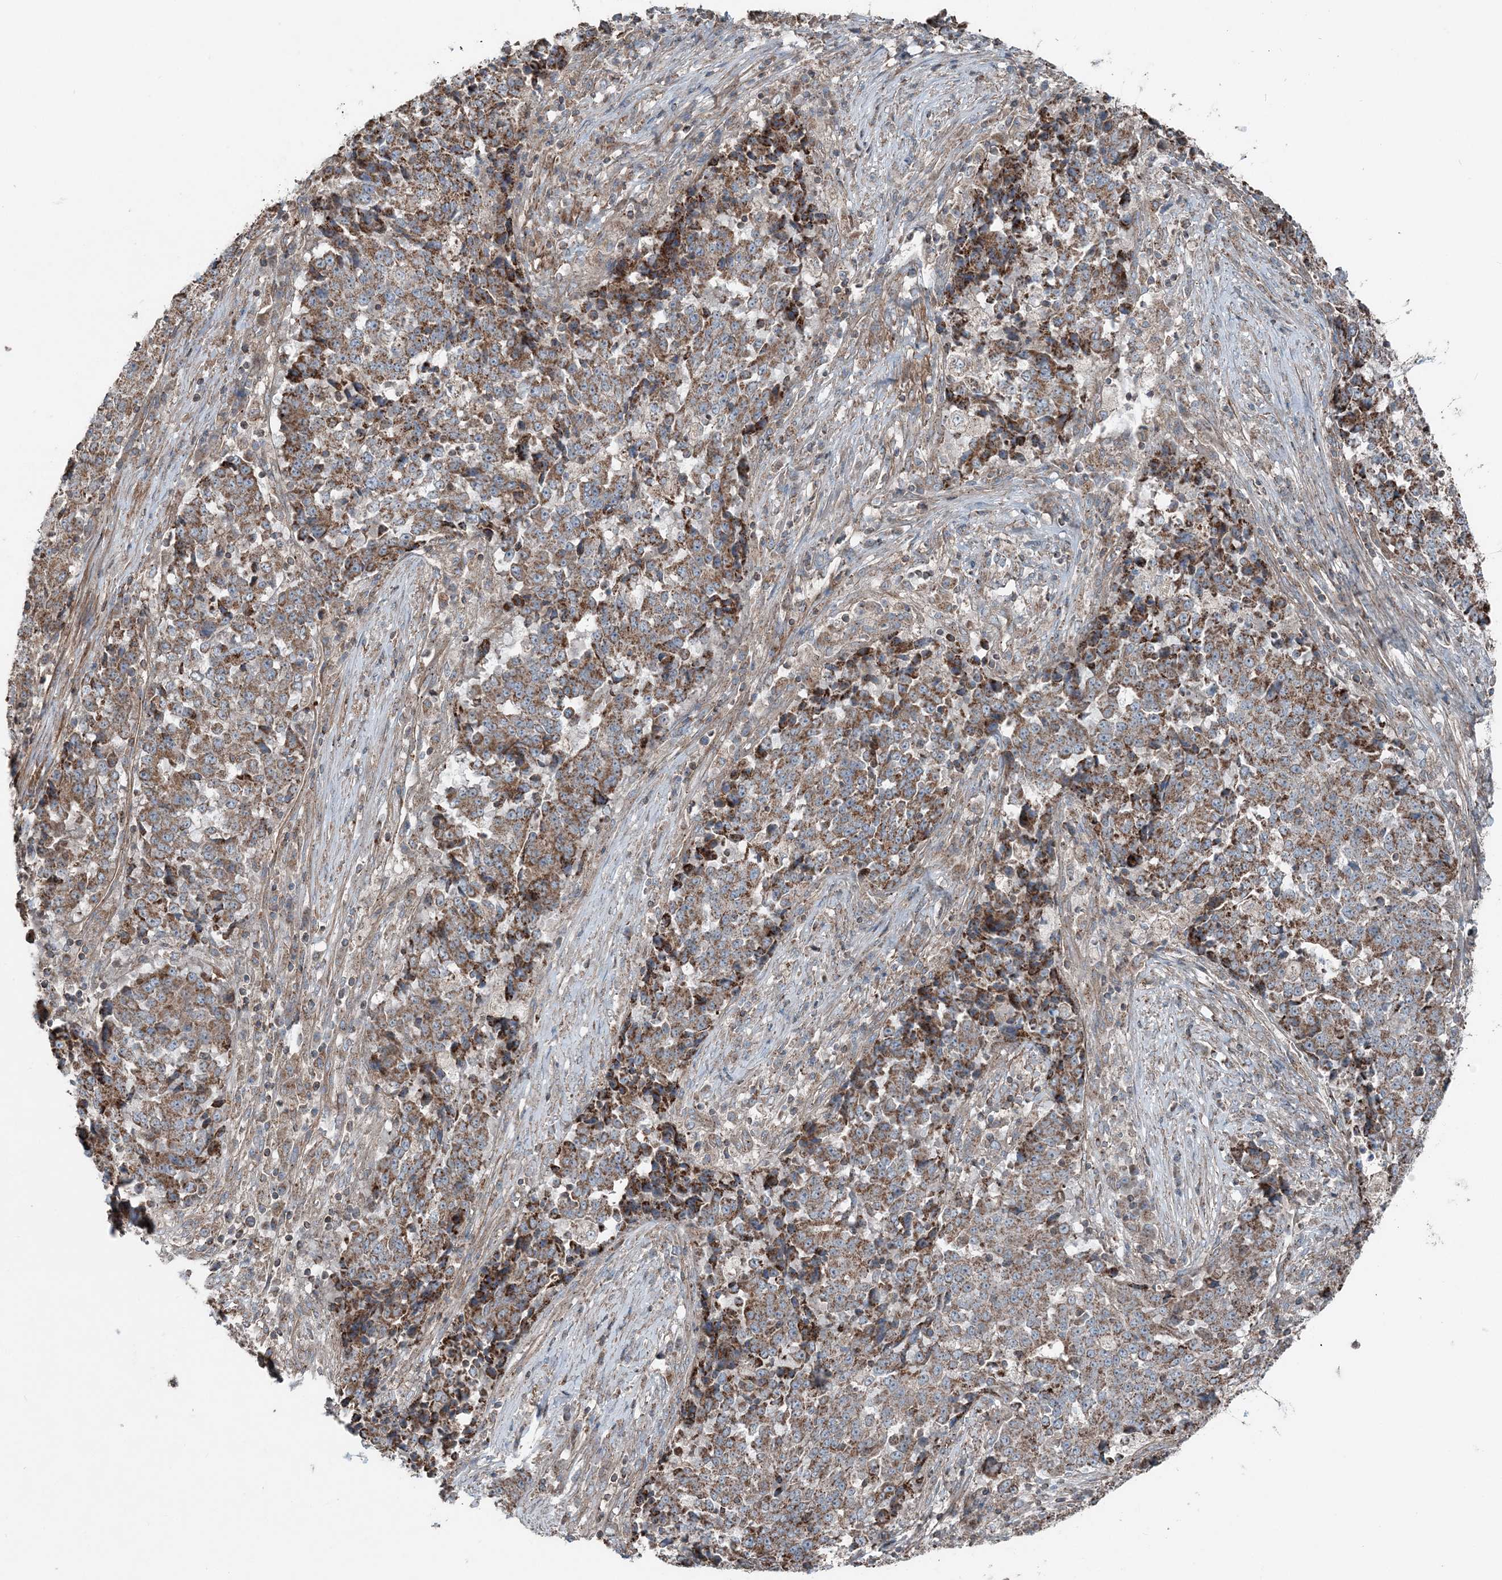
{"staining": {"intensity": "moderate", "quantity": ">75%", "location": "cytoplasmic/membranous"}, "tissue": "stomach cancer", "cell_type": "Tumor cells", "image_type": "cancer", "snomed": [{"axis": "morphology", "description": "Adenocarcinoma, NOS"}, {"axis": "topography", "description": "Stomach"}], "caption": "Protein staining by immunohistochemistry shows moderate cytoplasmic/membranous staining in approximately >75% of tumor cells in adenocarcinoma (stomach). The protein is shown in brown color, while the nuclei are stained blue.", "gene": "KY", "patient": {"sex": "male", "age": 59}}